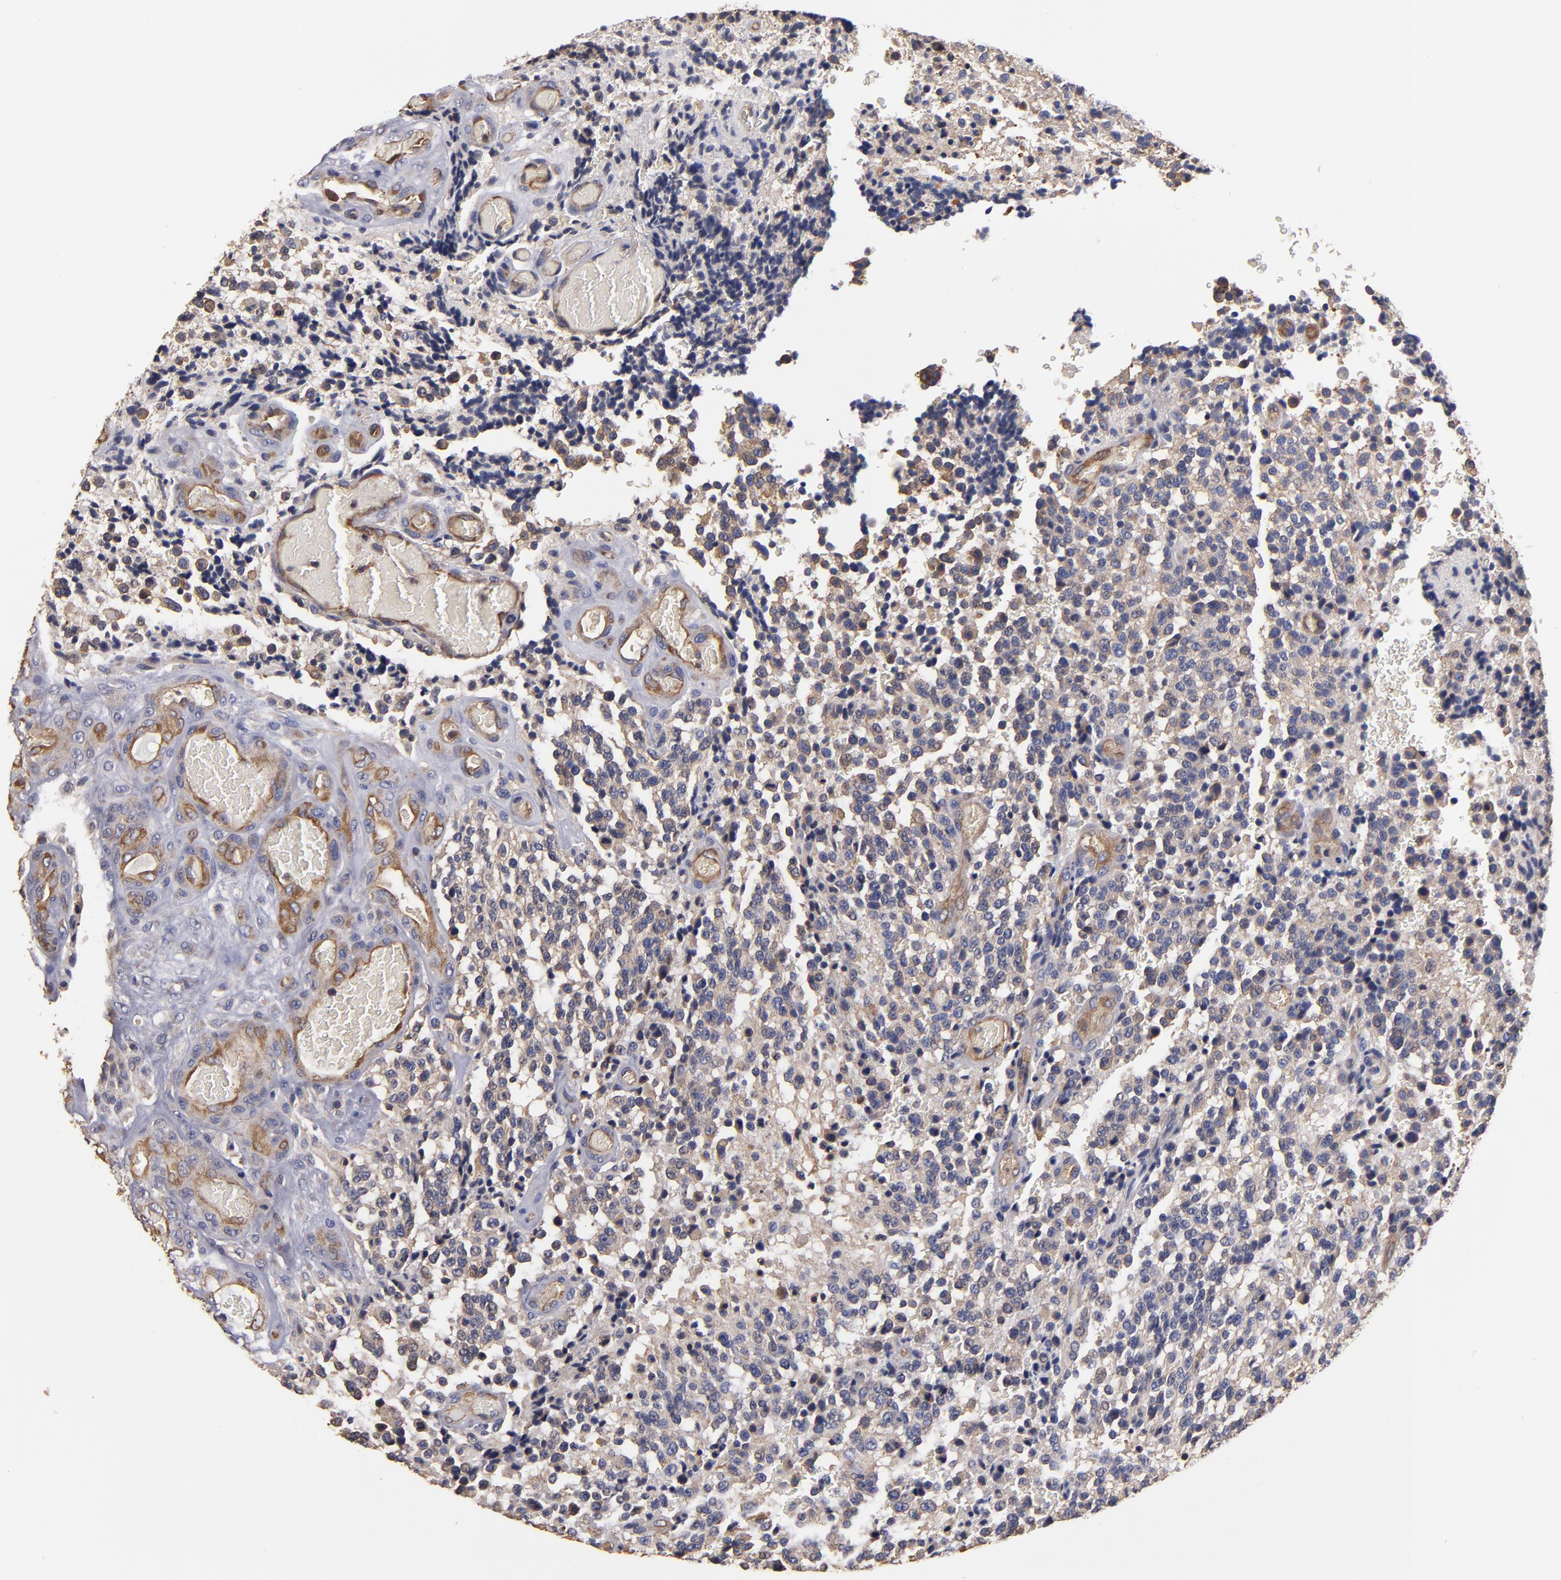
{"staining": {"intensity": "weak", "quantity": "25%-75%", "location": "cytoplasmic/membranous"}, "tissue": "glioma", "cell_type": "Tumor cells", "image_type": "cancer", "snomed": [{"axis": "morphology", "description": "Glioma, malignant, High grade"}, {"axis": "topography", "description": "Brain"}], "caption": "Tumor cells show low levels of weak cytoplasmic/membranous expression in approximately 25%-75% of cells in high-grade glioma (malignant). (Brightfield microscopy of DAB IHC at high magnification).", "gene": "ESYT2", "patient": {"sex": "male", "age": 36}}